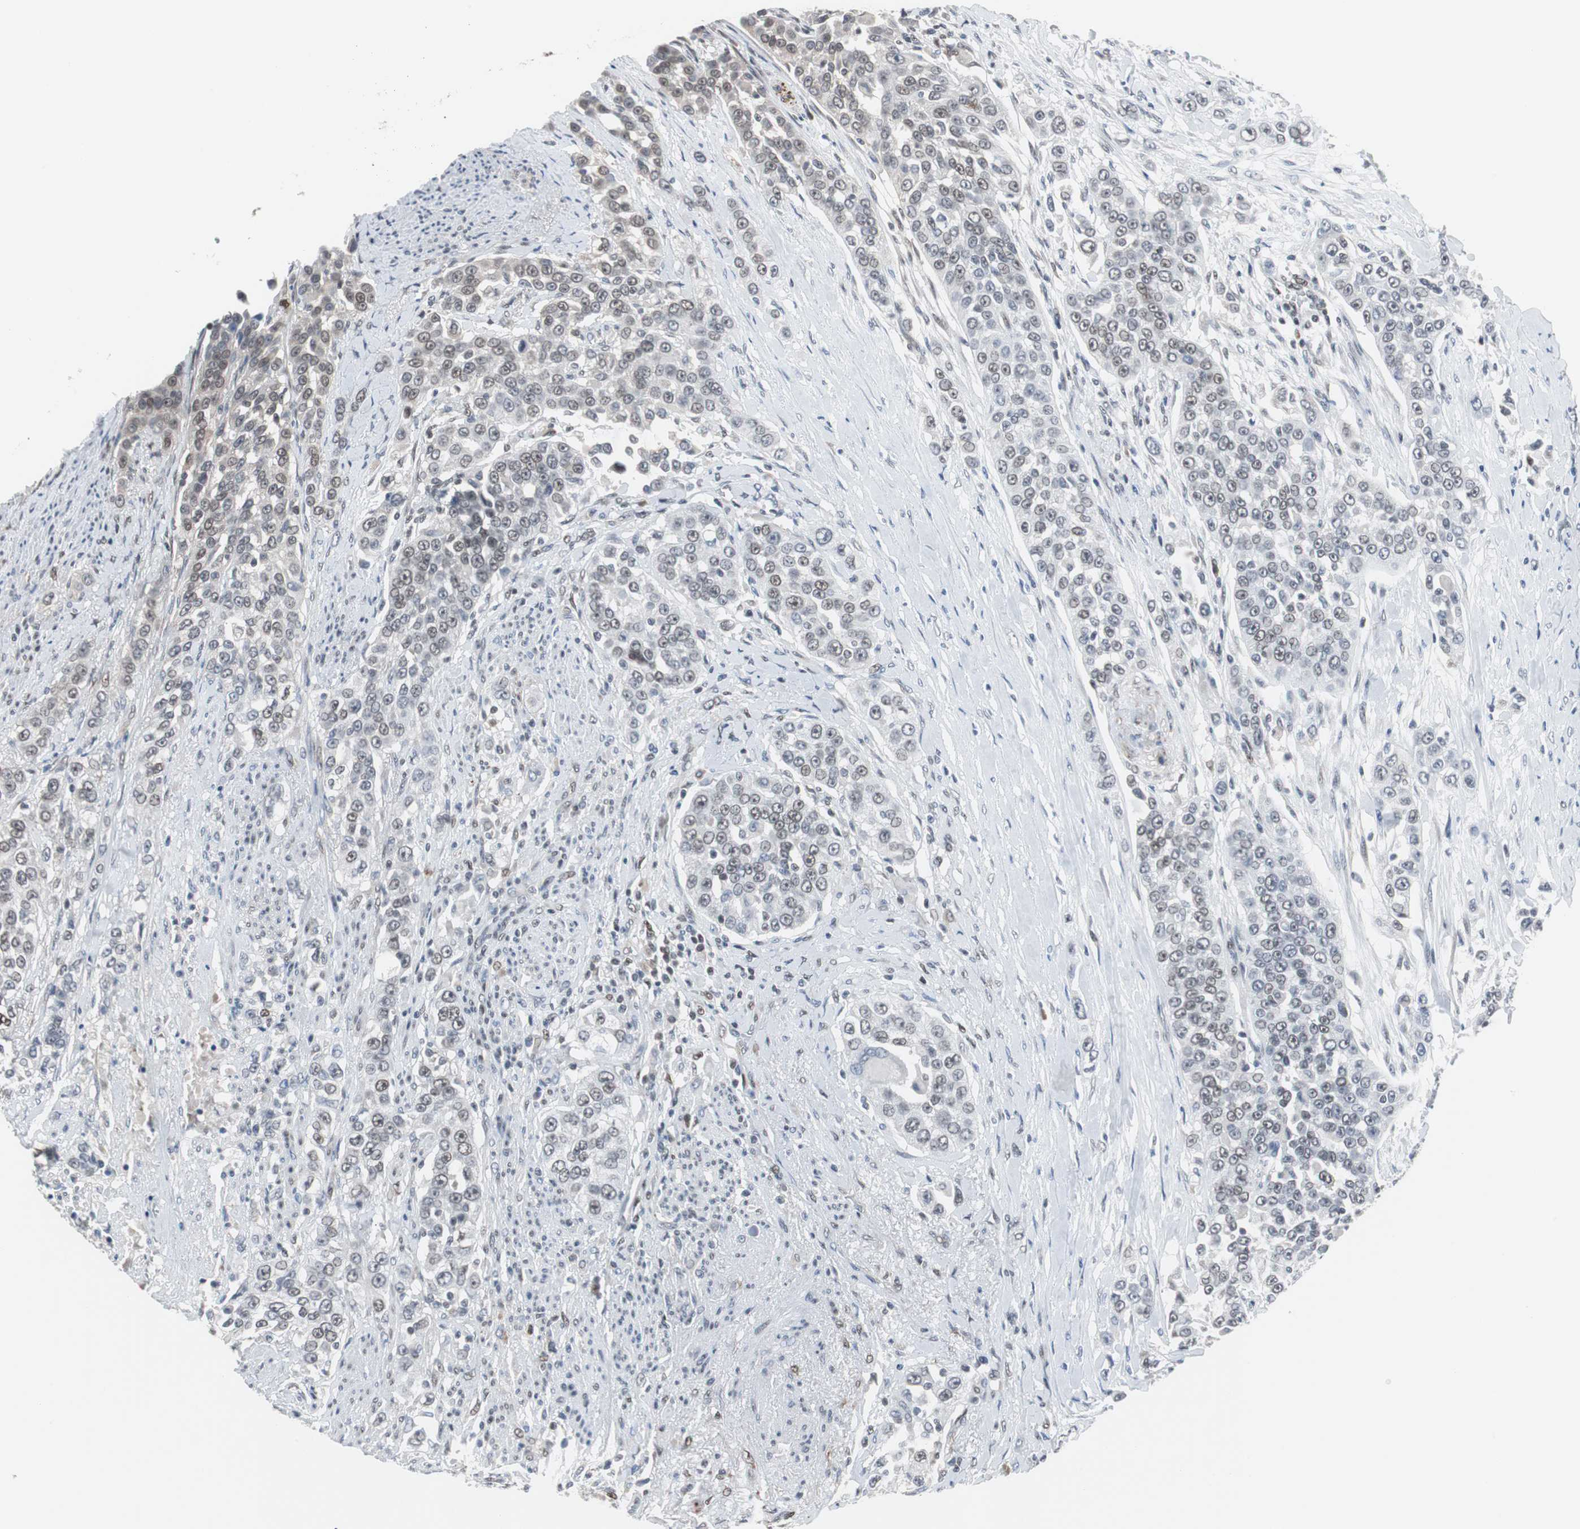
{"staining": {"intensity": "moderate", "quantity": "25%-75%", "location": "nuclear"}, "tissue": "urothelial cancer", "cell_type": "Tumor cells", "image_type": "cancer", "snomed": [{"axis": "morphology", "description": "Urothelial carcinoma, High grade"}, {"axis": "topography", "description": "Urinary bladder"}], "caption": "DAB (3,3'-diaminobenzidine) immunohistochemical staining of high-grade urothelial carcinoma exhibits moderate nuclear protein positivity in about 25%-75% of tumor cells.", "gene": "ZHX2", "patient": {"sex": "female", "age": 80}}